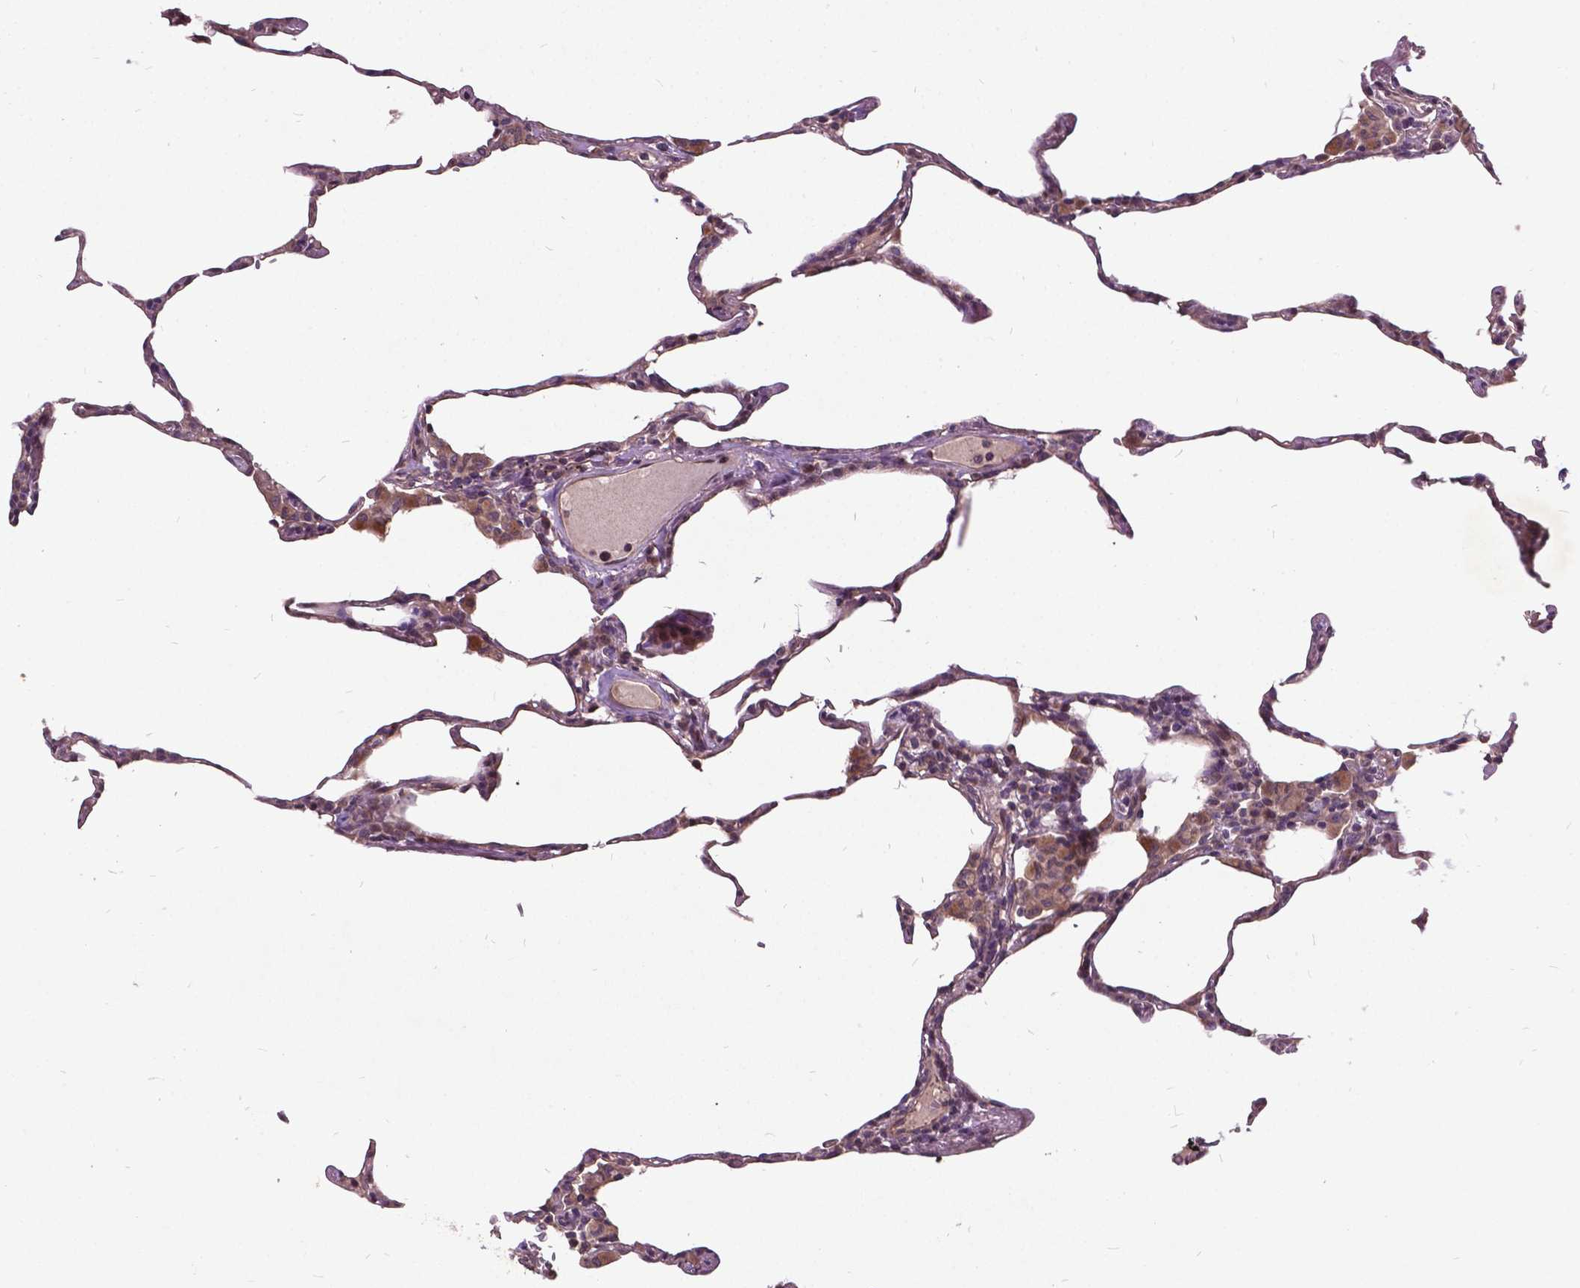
{"staining": {"intensity": "weak", "quantity": "<25%", "location": "cytoplasmic/membranous"}, "tissue": "lung", "cell_type": "Alveolar cells", "image_type": "normal", "snomed": [{"axis": "morphology", "description": "Normal tissue, NOS"}, {"axis": "topography", "description": "Lung"}], "caption": "High magnification brightfield microscopy of normal lung stained with DAB (3,3'-diaminobenzidine) (brown) and counterstained with hematoxylin (blue): alveolar cells show no significant positivity.", "gene": "AP1S3", "patient": {"sex": "female", "age": 57}}